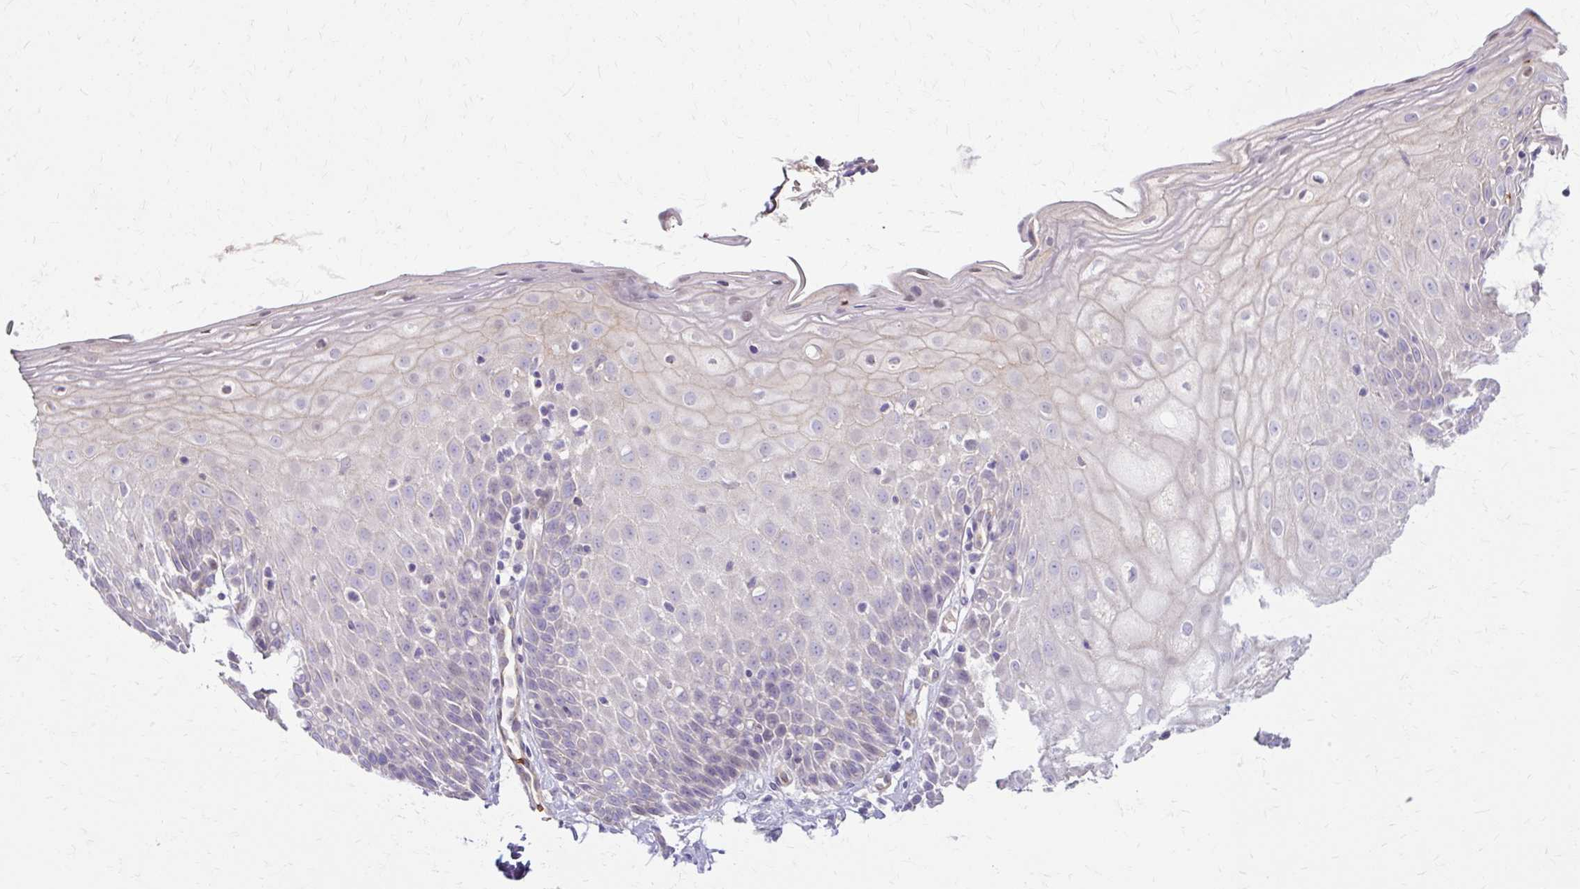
{"staining": {"intensity": "negative", "quantity": "none", "location": "none"}, "tissue": "cervix", "cell_type": "Glandular cells", "image_type": "normal", "snomed": [{"axis": "morphology", "description": "Normal tissue, NOS"}, {"axis": "topography", "description": "Cervix"}], "caption": "Immunohistochemistry photomicrograph of normal cervix: cervix stained with DAB displays no significant protein expression in glandular cells. (Brightfield microscopy of DAB IHC at high magnification).", "gene": "USHBP1", "patient": {"sex": "female", "age": 36}}